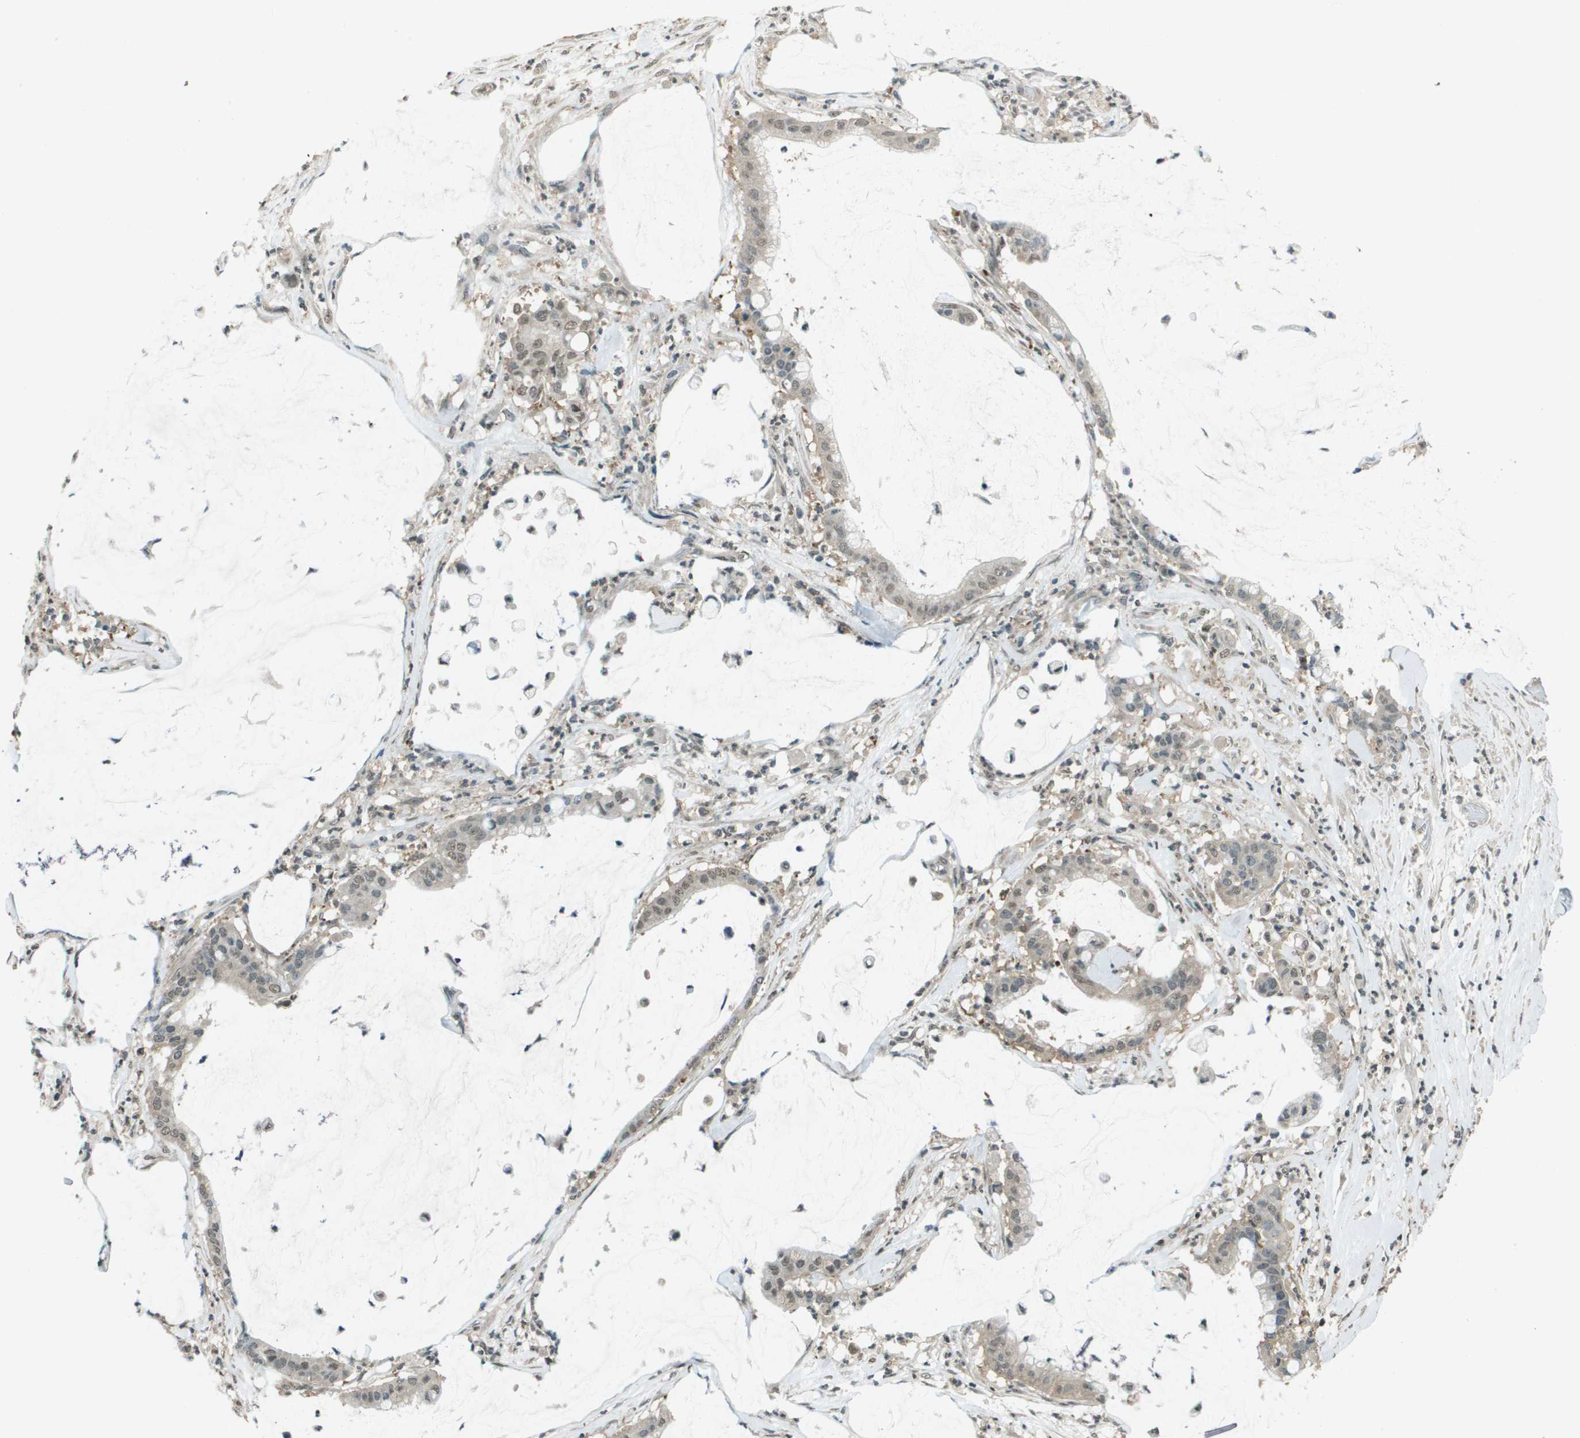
{"staining": {"intensity": "weak", "quantity": "25%-75%", "location": "cytoplasmic/membranous"}, "tissue": "pancreatic cancer", "cell_type": "Tumor cells", "image_type": "cancer", "snomed": [{"axis": "morphology", "description": "Adenocarcinoma, NOS"}, {"axis": "topography", "description": "Pancreas"}], "caption": "An image of human pancreatic adenocarcinoma stained for a protein exhibits weak cytoplasmic/membranous brown staining in tumor cells. (DAB (3,3'-diaminobenzidine) IHC with brightfield microscopy, high magnification).", "gene": "SDC3", "patient": {"sex": "male", "age": 41}}